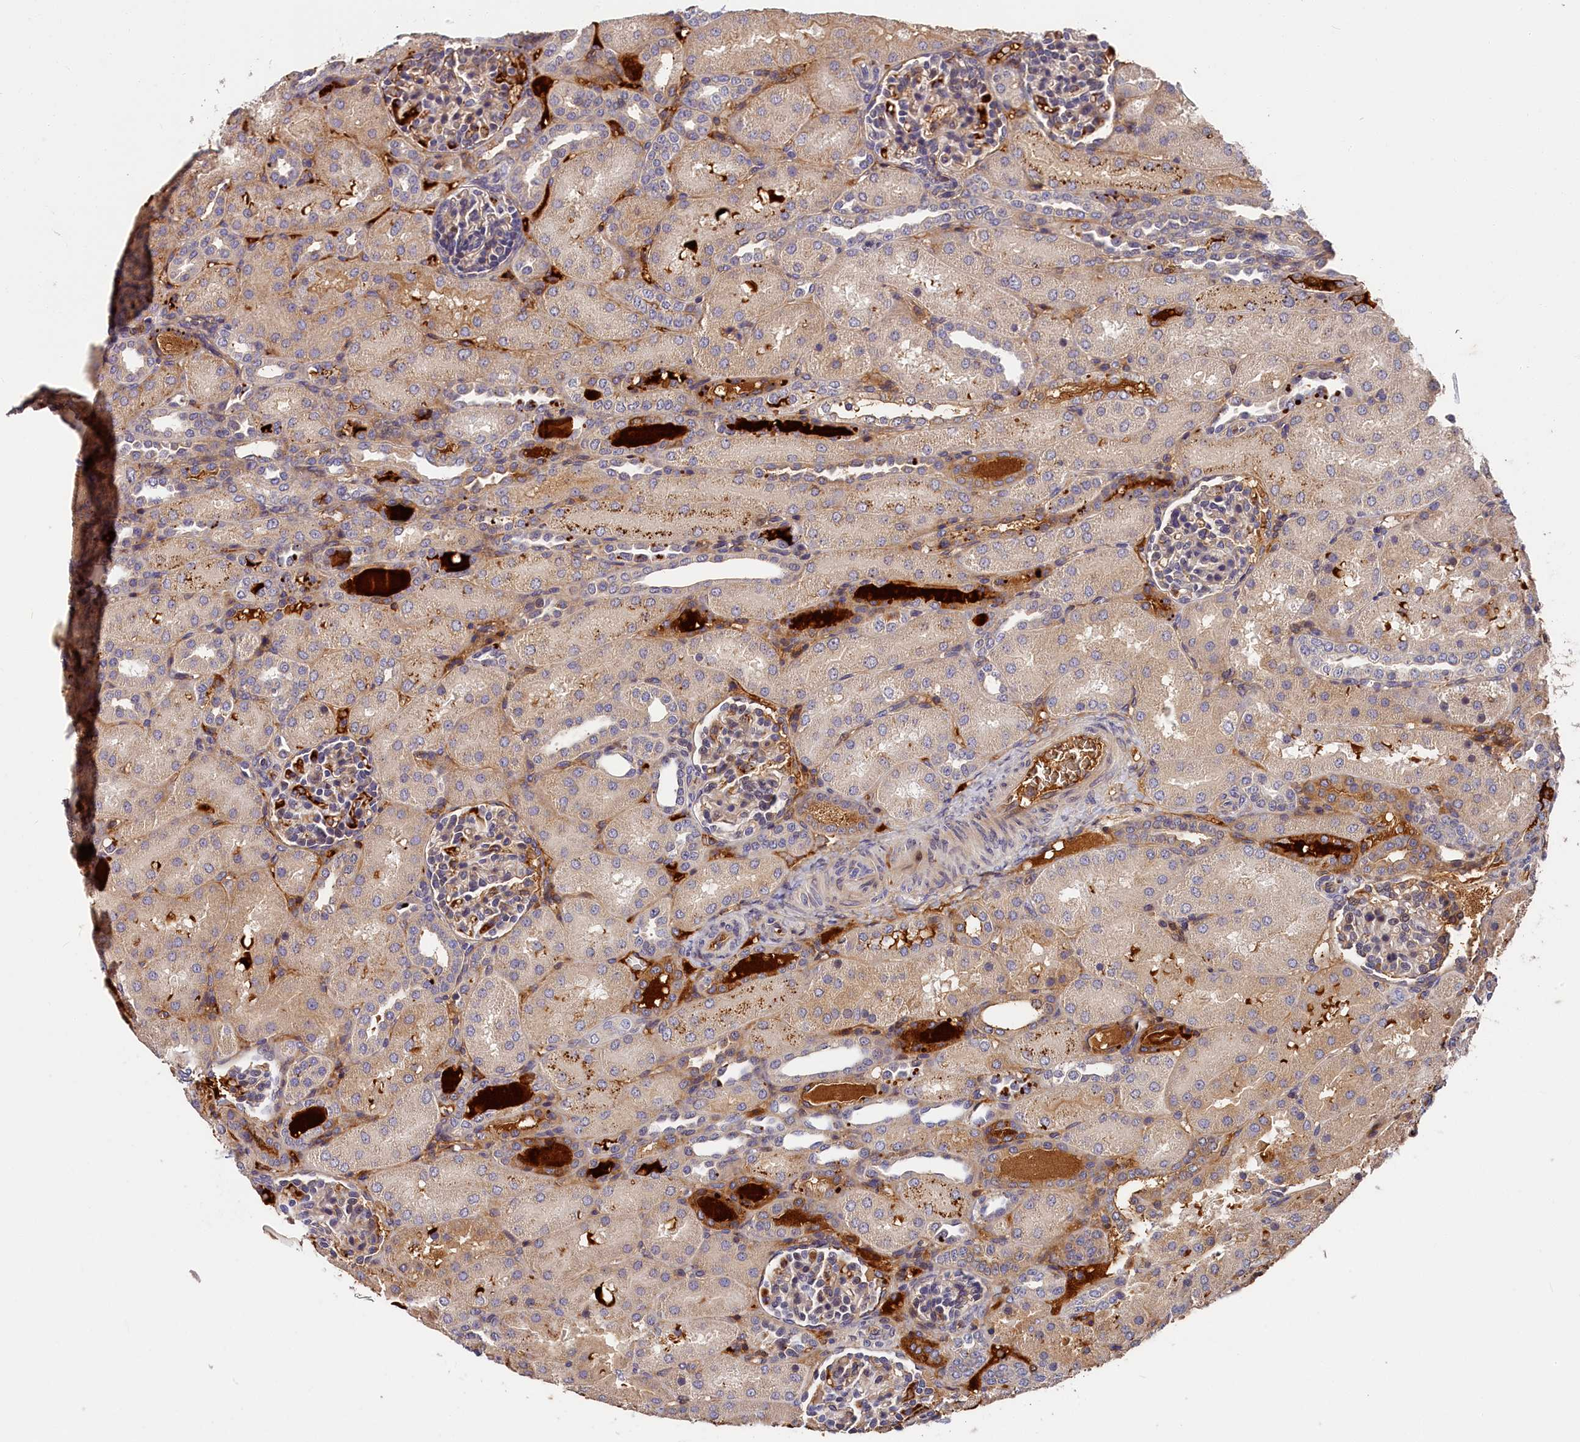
{"staining": {"intensity": "moderate", "quantity": "<25%", "location": "cytoplasmic/membranous"}, "tissue": "kidney", "cell_type": "Cells in glomeruli", "image_type": "normal", "snomed": [{"axis": "morphology", "description": "Normal tissue, NOS"}, {"axis": "topography", "description": "Kidney"}], "caption": "Protein positivity by immunohistochemistry (IHC) exhibits moderate cytoplasmic/membranous positivity in about <25% of cells in glomeruli in normal kidney.", "gene": "ITIH1", "patient": {"sex": "male", "age": 1}}